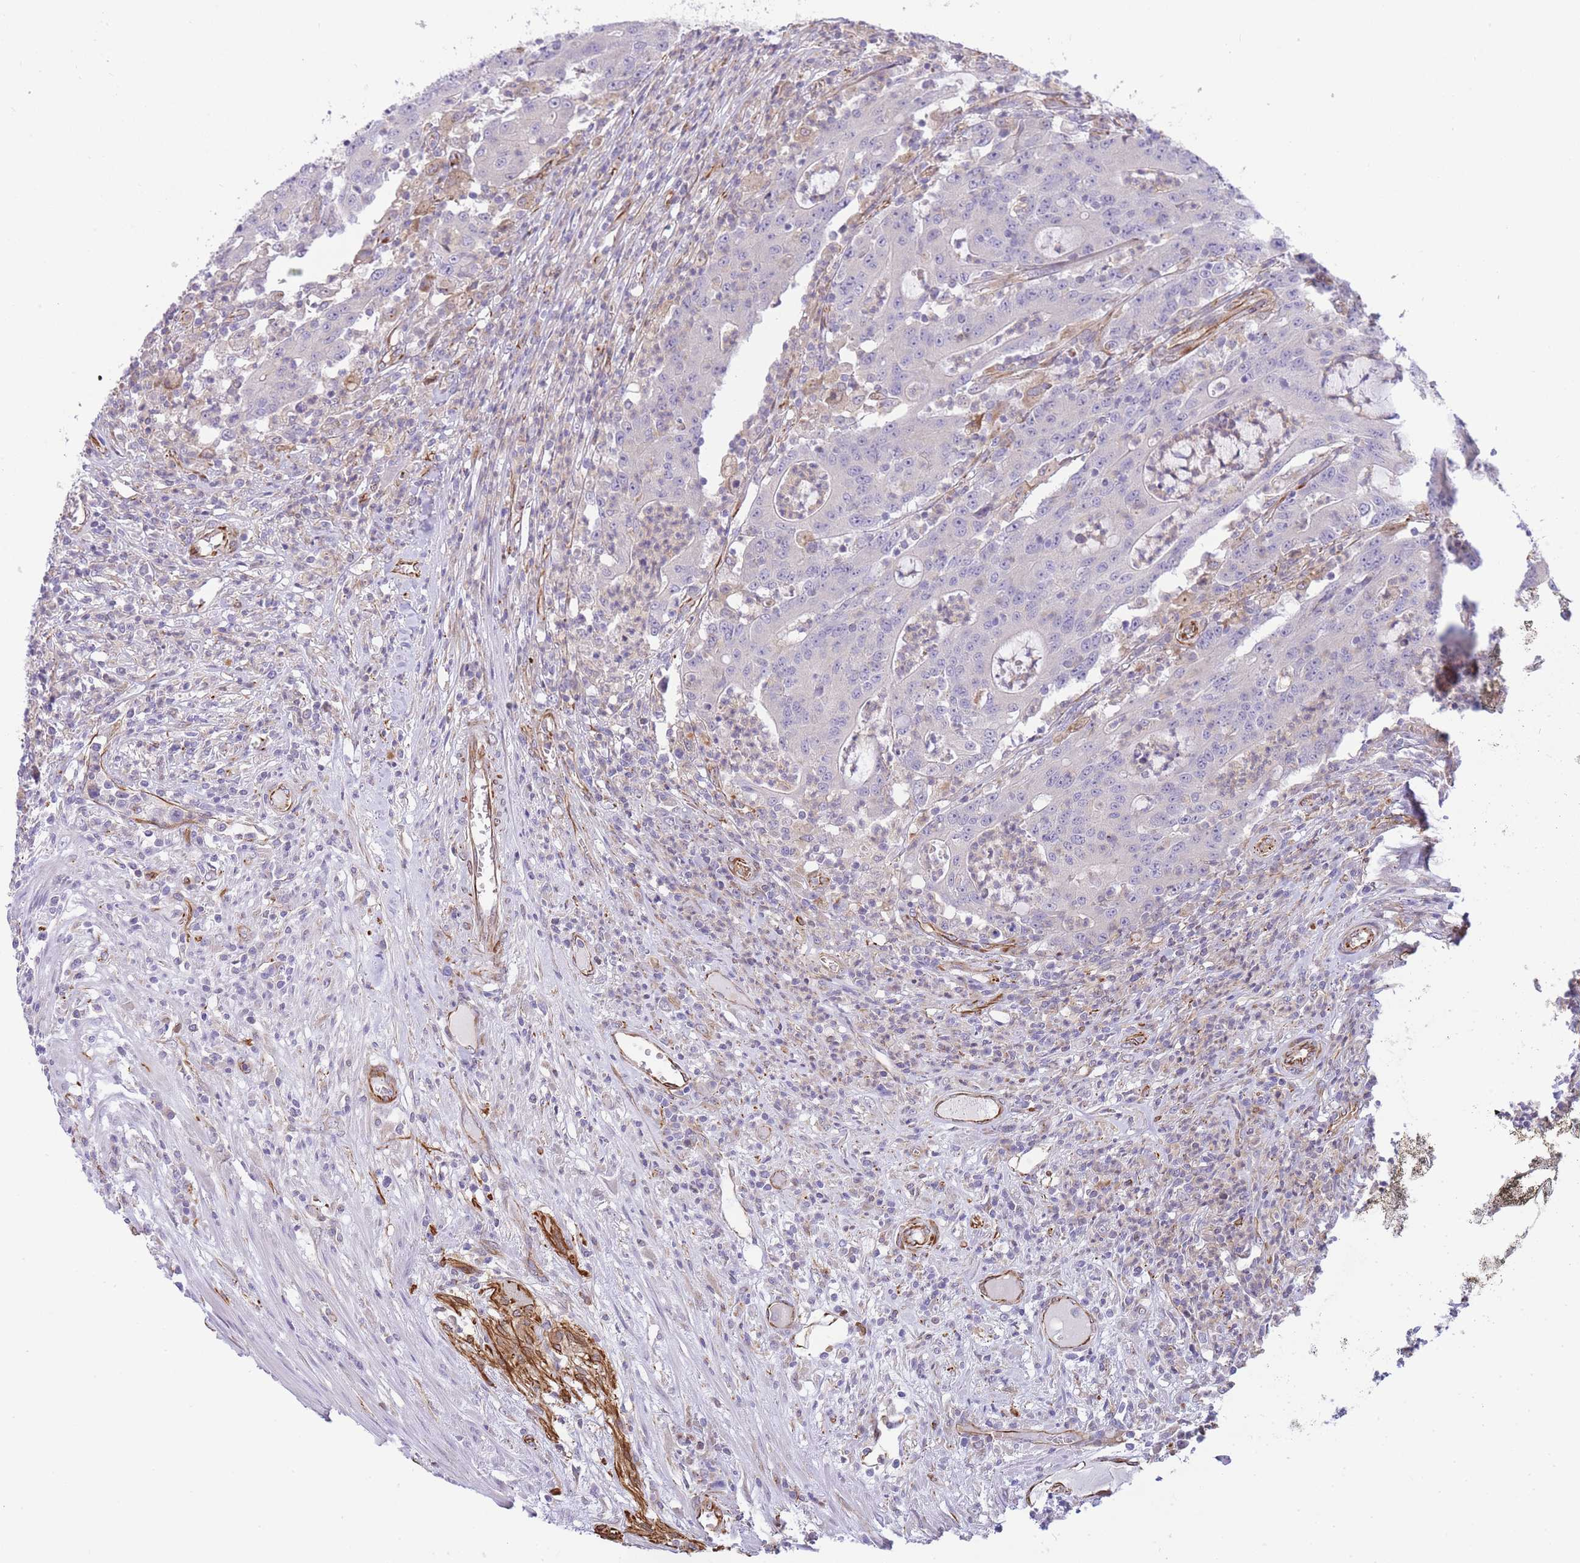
{"staining": {"intensity": "negative", "quantity": "none", "location": "none"}, "tissue": "colorectal cancer", "cell_type": "Tumor cells", "image_type": "cancer", "snomed": [{"axis": "morphology", "description": "Adenocarcinoma, NOS"}, {"axis": "topography", "description": "Colon"}], "caption": "An image of human colorectal adenocarcinoma is negative for staining in tumor cells.", "gene": "ECPAS", "patient": {"sex": "male", "age": 83}}